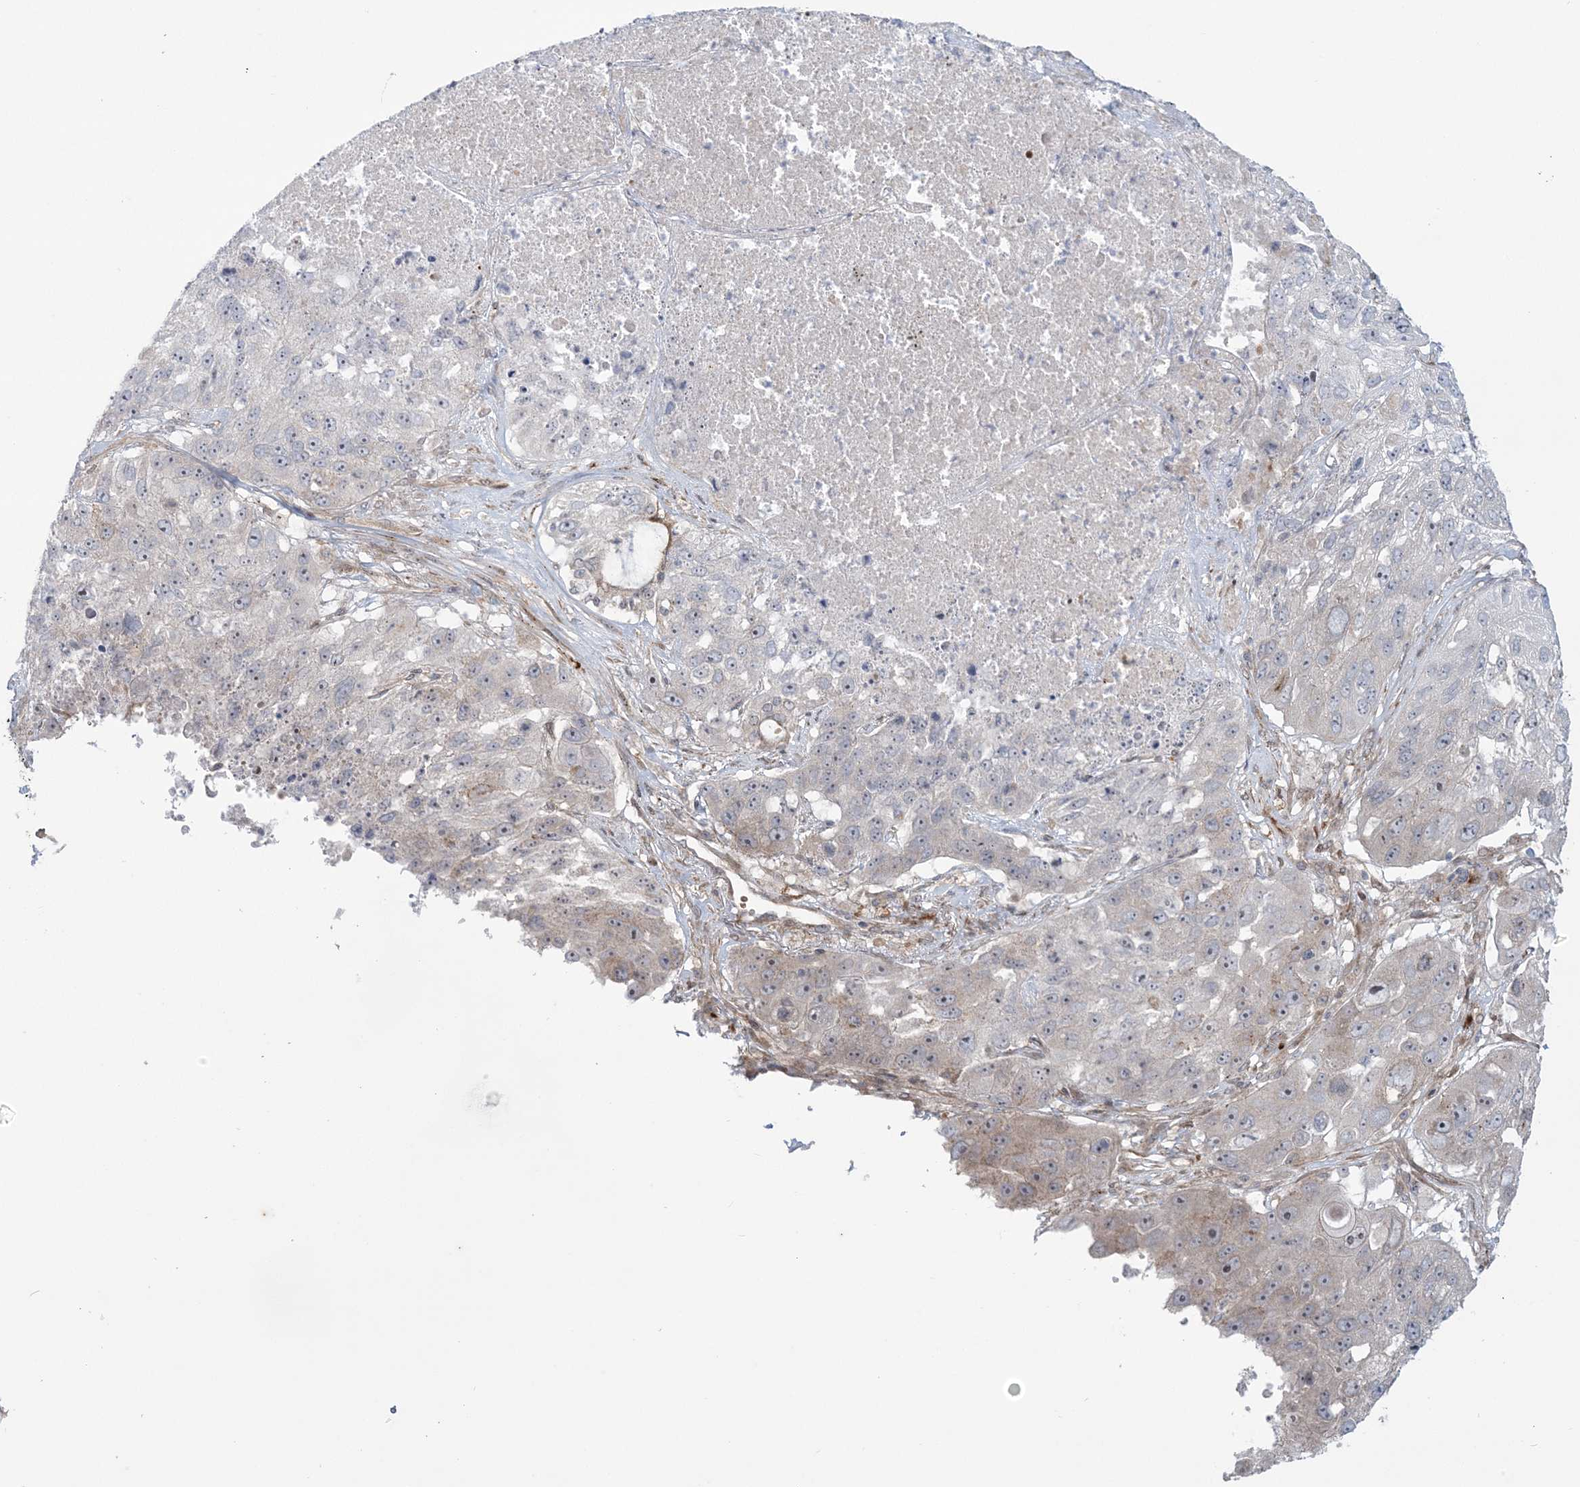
{"staining": {"intensity": "negative", "quantity": "none", "location": "none"}, "tissue": "lung cancer", "cell_type": "Tumor cells", "image_type": "cancer", "snomed": [{"axis": "morphology", "description": "Squamous cell carcinoma, NOS"}, {"axis": "topography", "description": "Lung"}], "caption": "There is no significant expression in tumor cells of lung squamous cell carcinoma.", "gene": "NUDT9", "patient": {"sex": "male", "age": 61}}